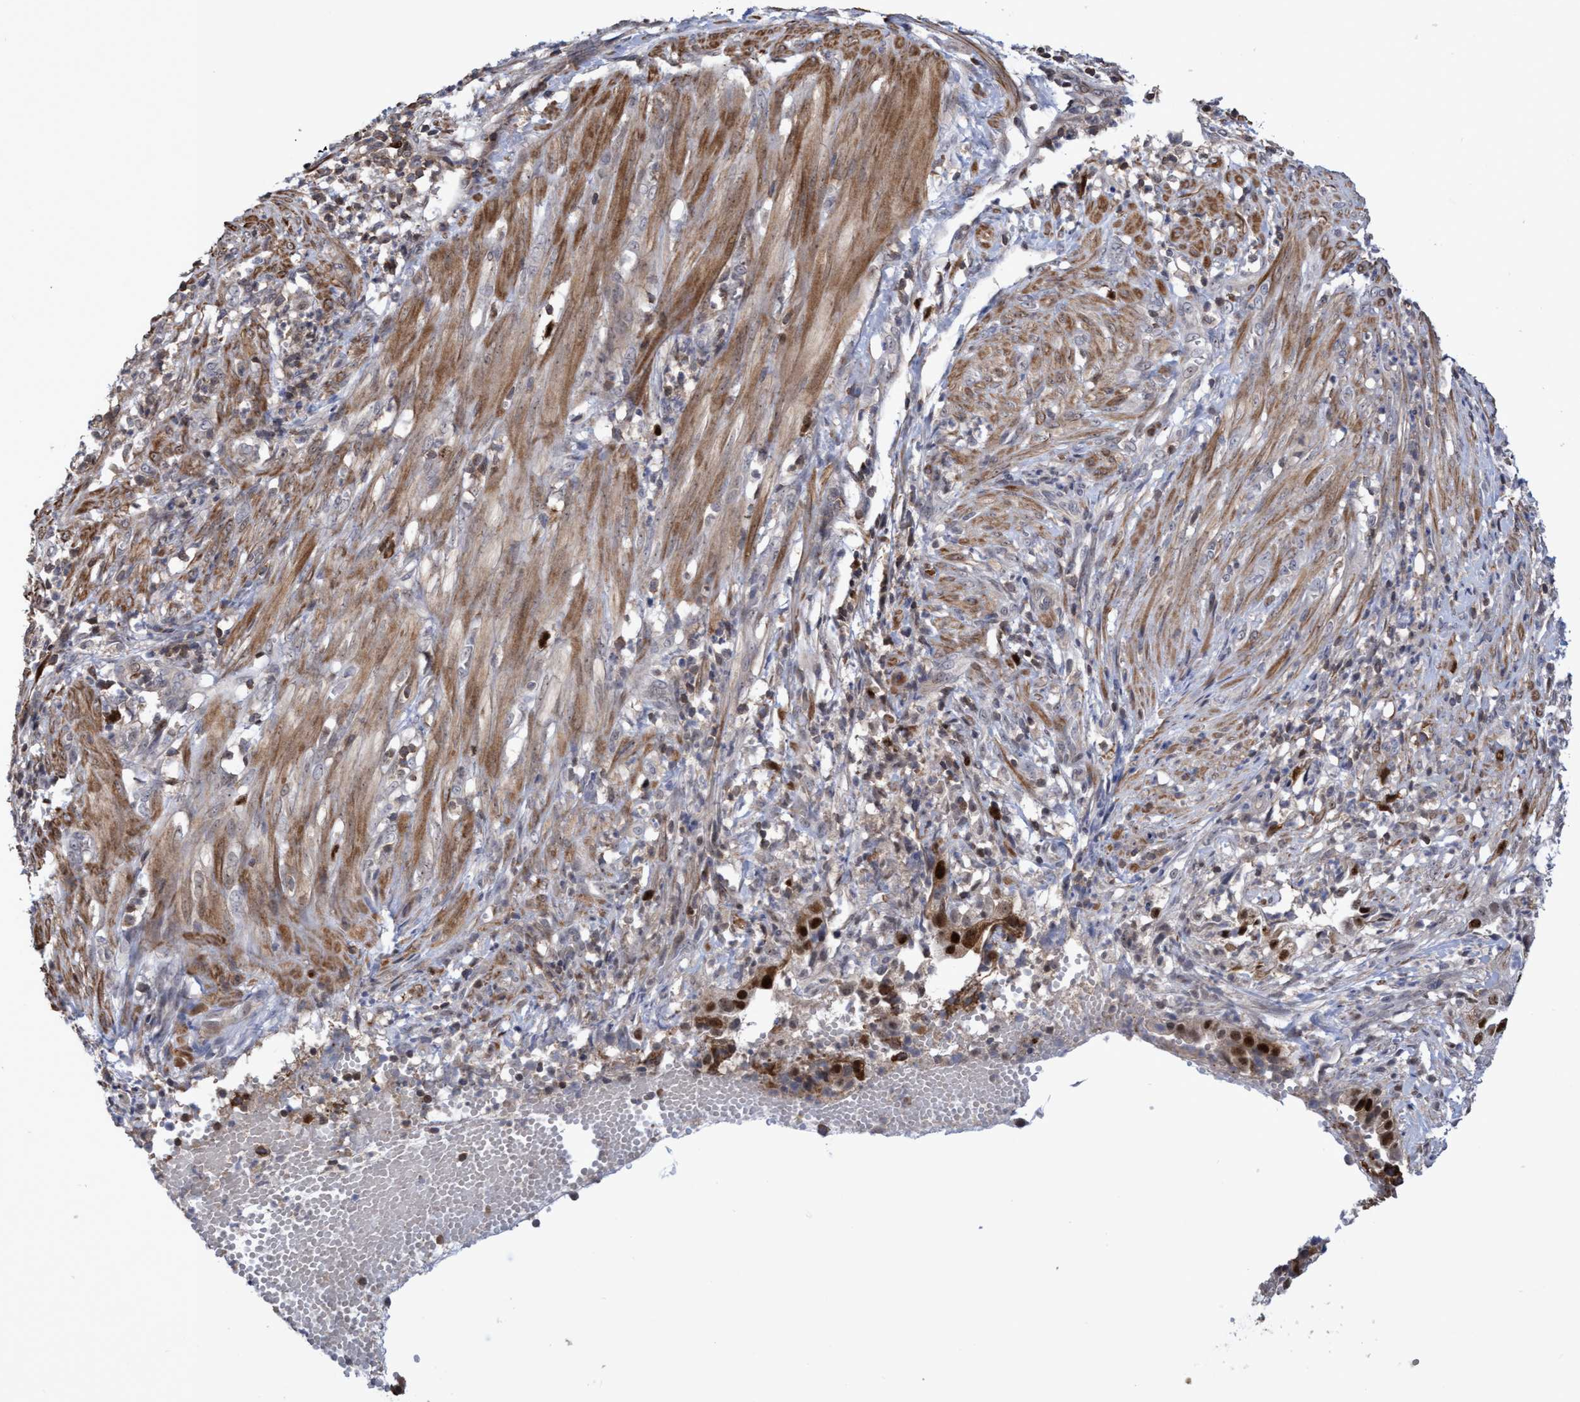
{"staining": {"intensity": "strong", "quantity": "25%-75%", "location": "cytoplasmic/membranous,nuclear"}, "tissue": "endometrial cancer", "cell_type": "Tumor cells", "image_type": "cancer", "snomed": [{"axis": "morphology", "description": "Adenocarcinoma, NOS"}, {"axis": "topography", "description": "Endometrium"}], "caption": "Endometrial adenocarcinoma tissue demonstrates strong cytoplasmic/membranous and nuclear staining in approximately 25%-75% of tumor cells The protein of interest is shown in brown color, while the nuclei are stained blue.", "gene": "SLBP", "patient": {"sex": "female", "age": 51}}